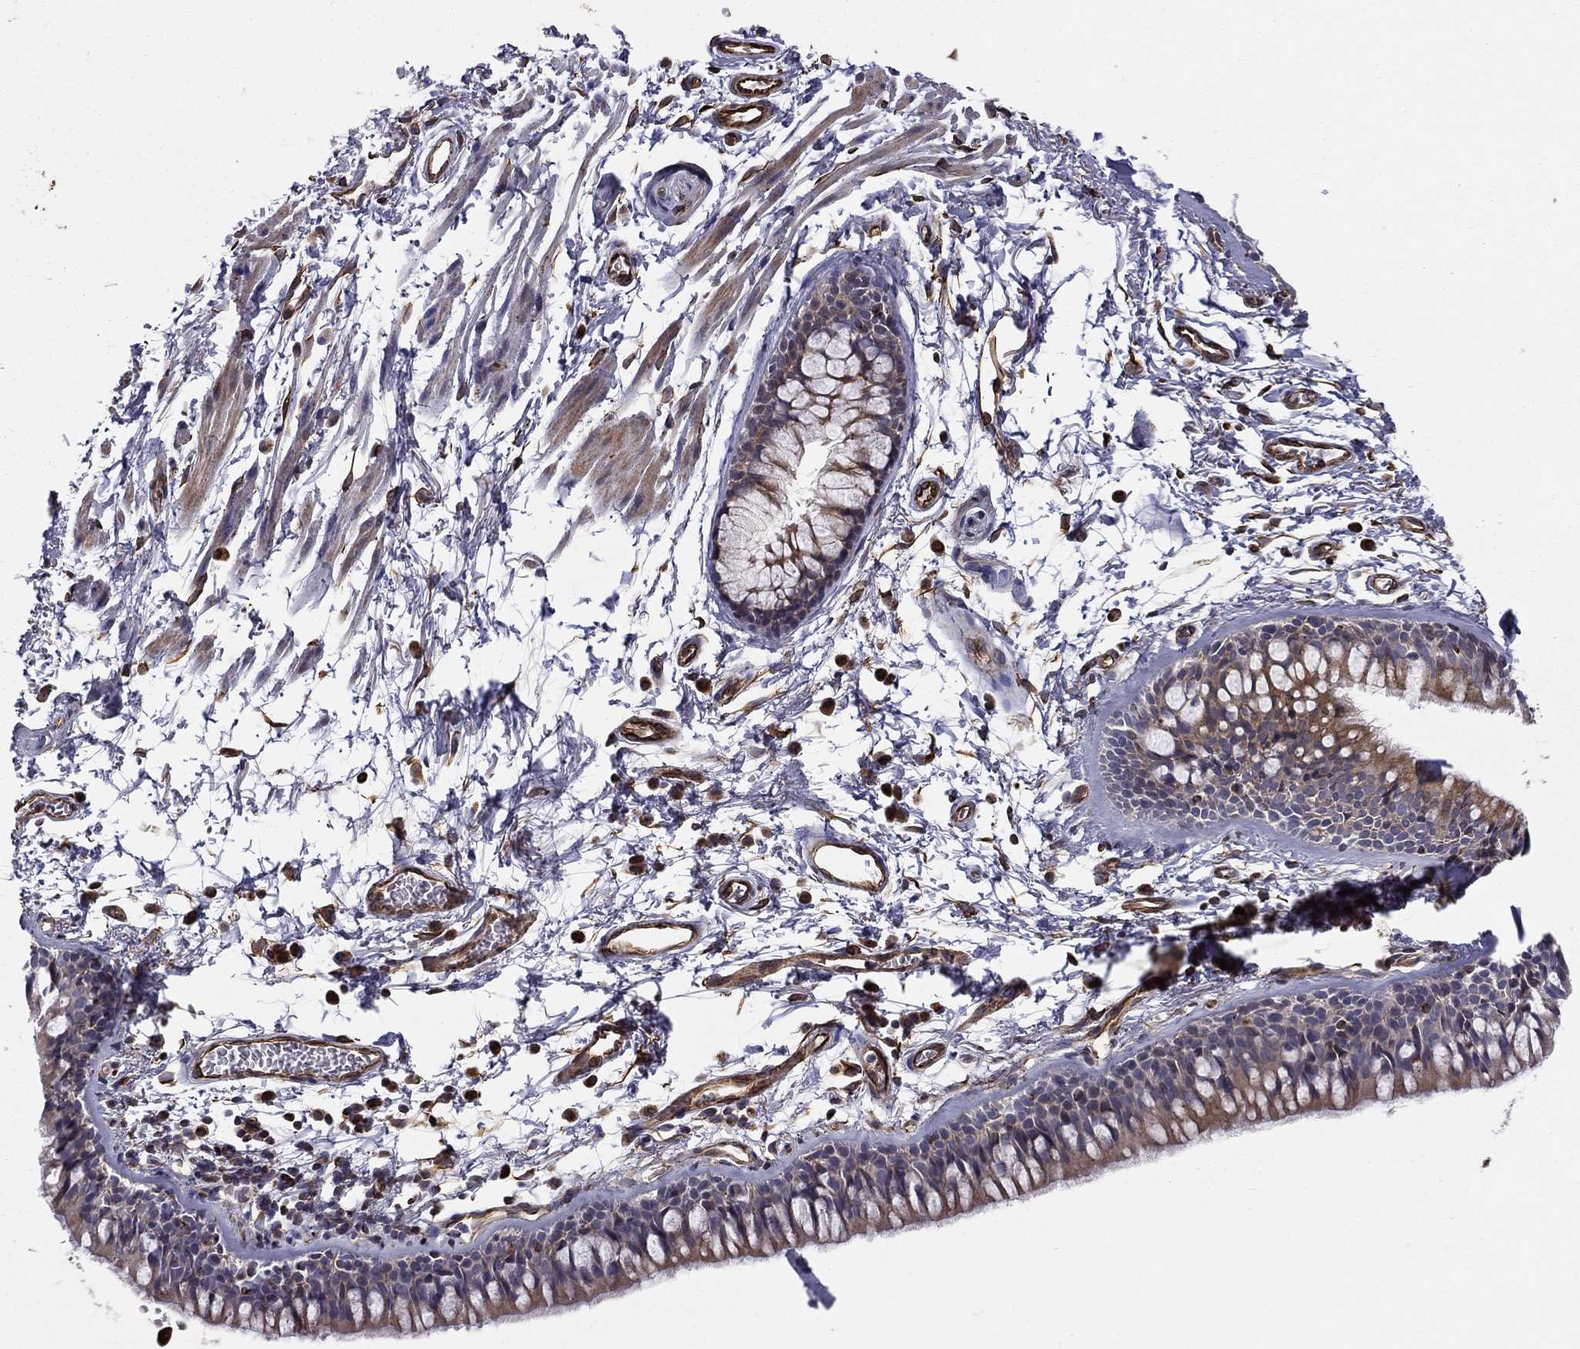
{"staining": {"intensity": "strong", "quantity": "<25%", "location": "cytoplasmic/membranous"}, "tissue": "soft tissue", "cell_type": "Fibroblasts", "image_type": "normal", "snomed": [{"axis": "morphology", "description": "Normal tissue, NOS"}, {"axis": "topography", "description": "Cartilage tissue"}, {"axis": "topography", "description": "Bronchus"}], "caption": "An image of human soft tissue stained for a protein displays strong cytoplasmic/membranous brown staining in fibroblasts. The protein is stained brown, and the nuclei are stained in blue (DAB (3,3'-diaminobenzidine) IHC with brightfield microscopy, high magnification).", "gene": "CLSTN1", "patient": {"sex": "female", "age": 79}}